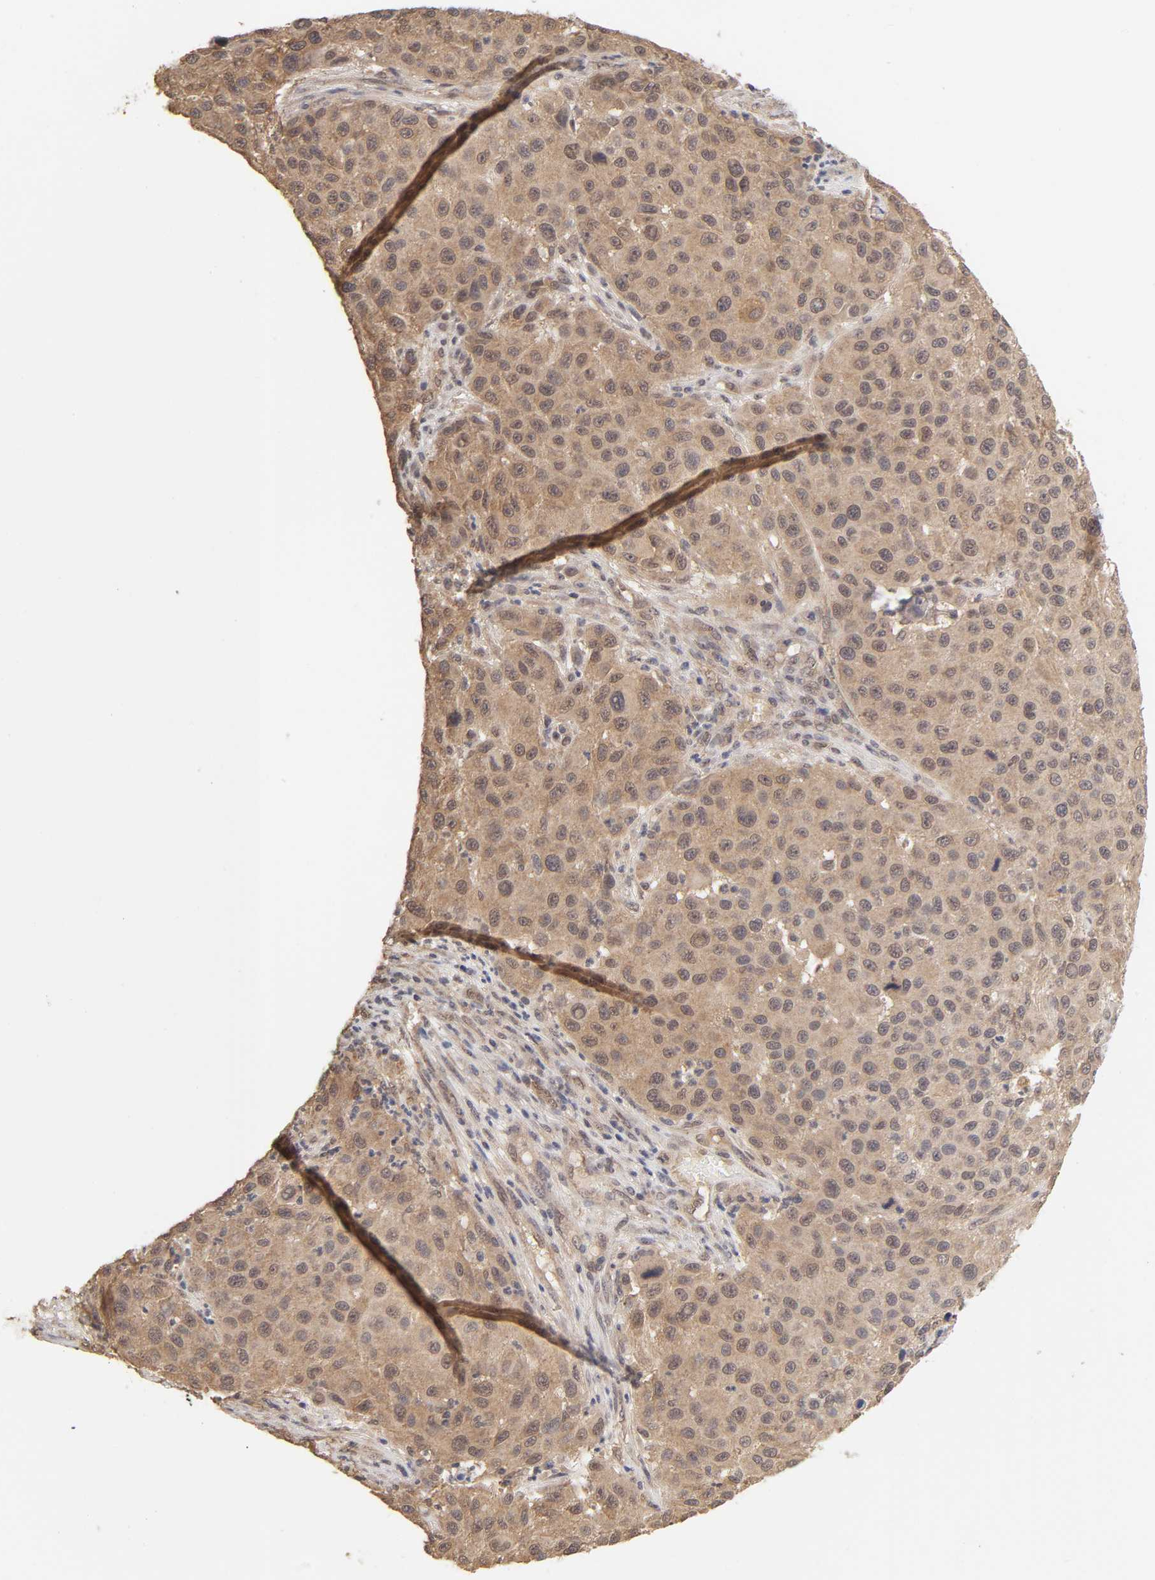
{"staining": {"intensity": "moderate", "quantity": ">75%", "location": "cytoplasmic/membranous"}, "tissue": "melanoma", "cell_type": "Tumor cells", "image_type": "cancer", "snomed": [{"axis": "morphology", "description": "Malignant melanoma, Metastatic site"}, {"axis": "topography", "description": "Lymph node"}], "caption": "Moderate cytoplasmic/membranous staining for a protein is appreciated in about >75% of tumor cells of malignant melanoma (metastatic site) using IHC.", "gene": "MAPK1", "patient": {"sex": "male", "age": 61}}